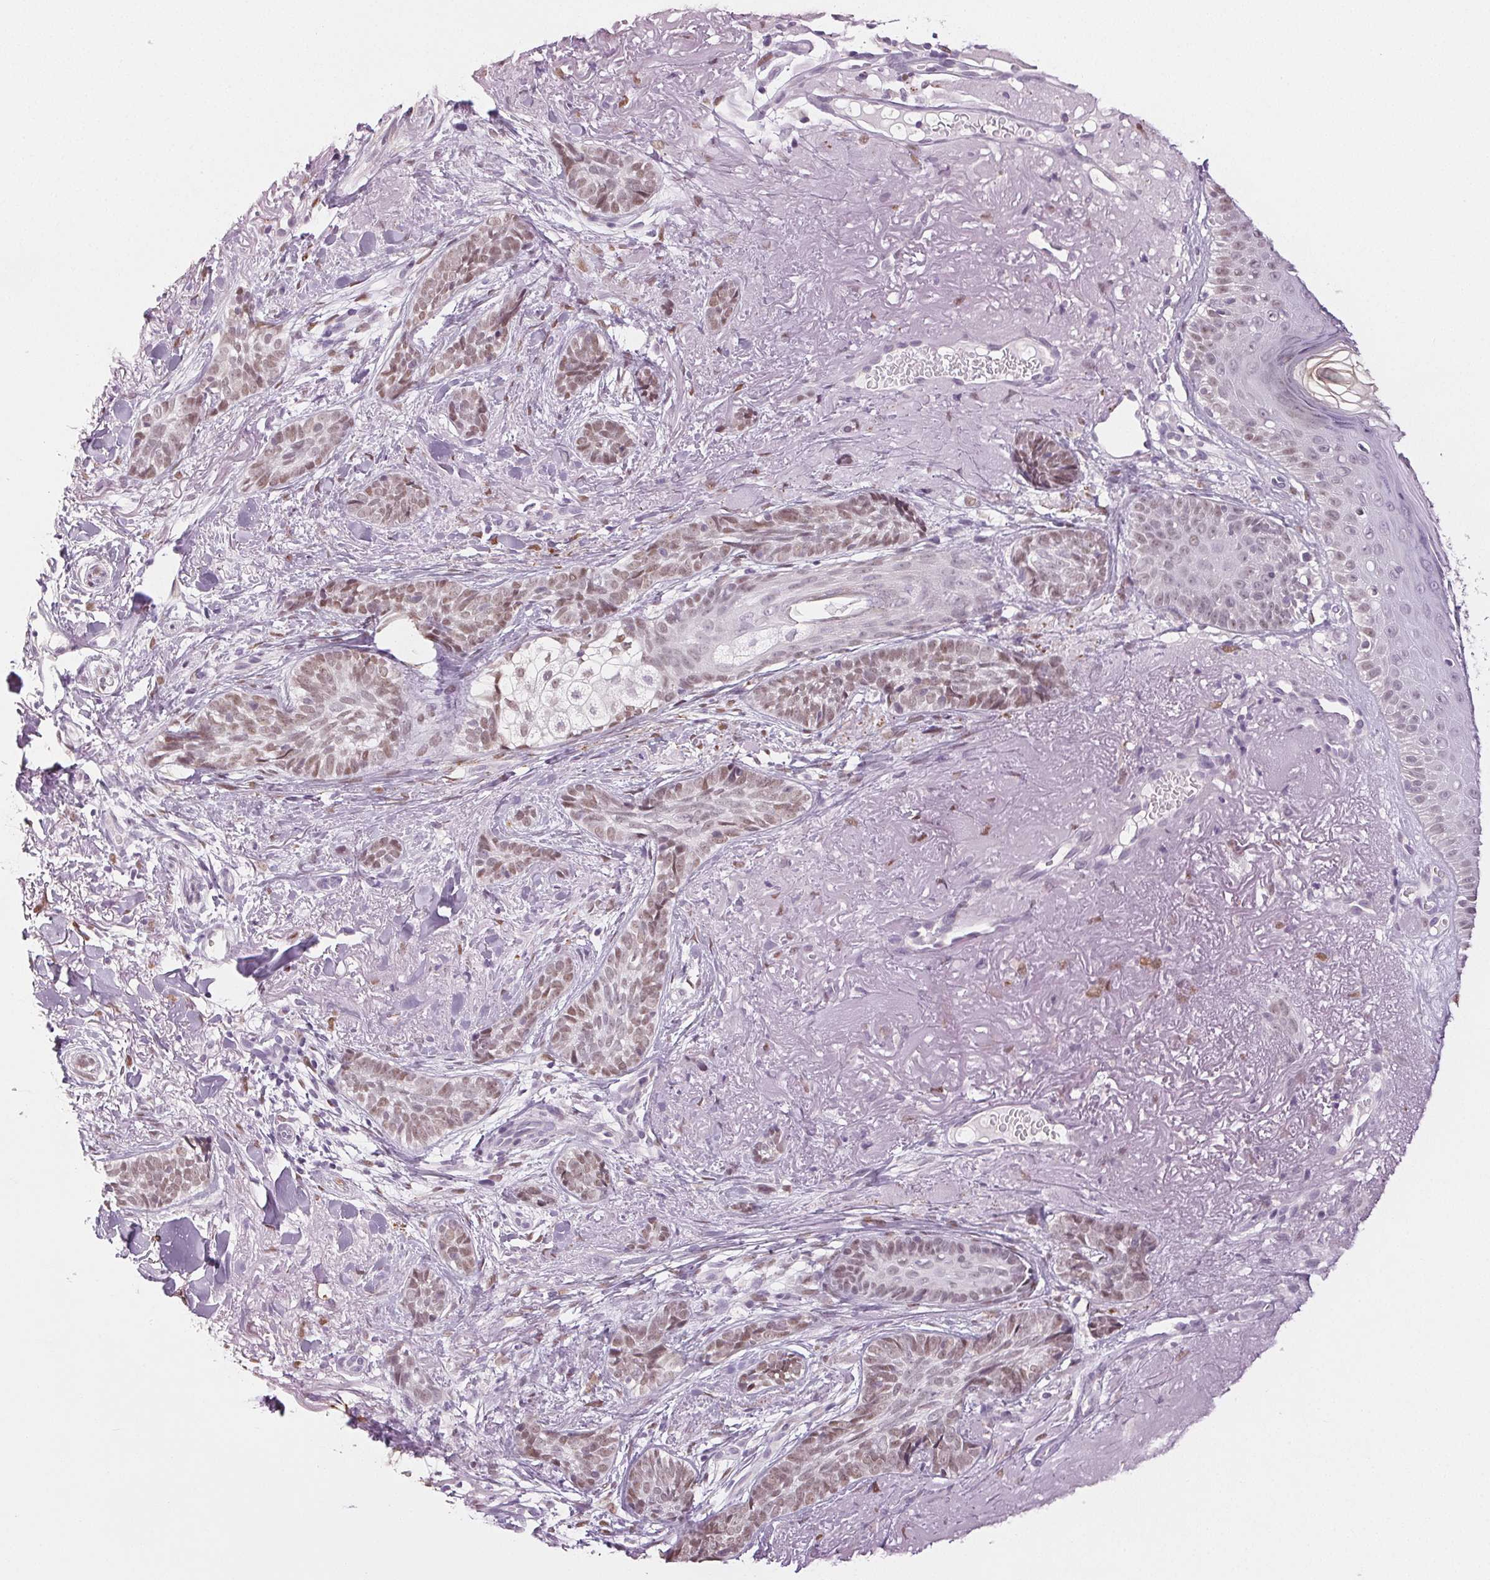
{"staining": {"intensity": "weak", "quantity": ">75%", "location": "nuclear"}, "tissue": "skin cancer", "cell_type": "Tumor cells", "image_type": "cancer", "snomed": [{"axis": "morphology", "description": "Basal cell carcinoma"}, {"axis": "morphology", "description": "BCC, high aggressive"}, {"axis": "topography", "description": "Skin"}], "caption": "This image exhibits IHC staining of skin cancer, with low weak nuclear staining in approximately >75% of tumor cells.", "gene": "DNAJC6", "patient": {"sex": "female", "age": 79}}